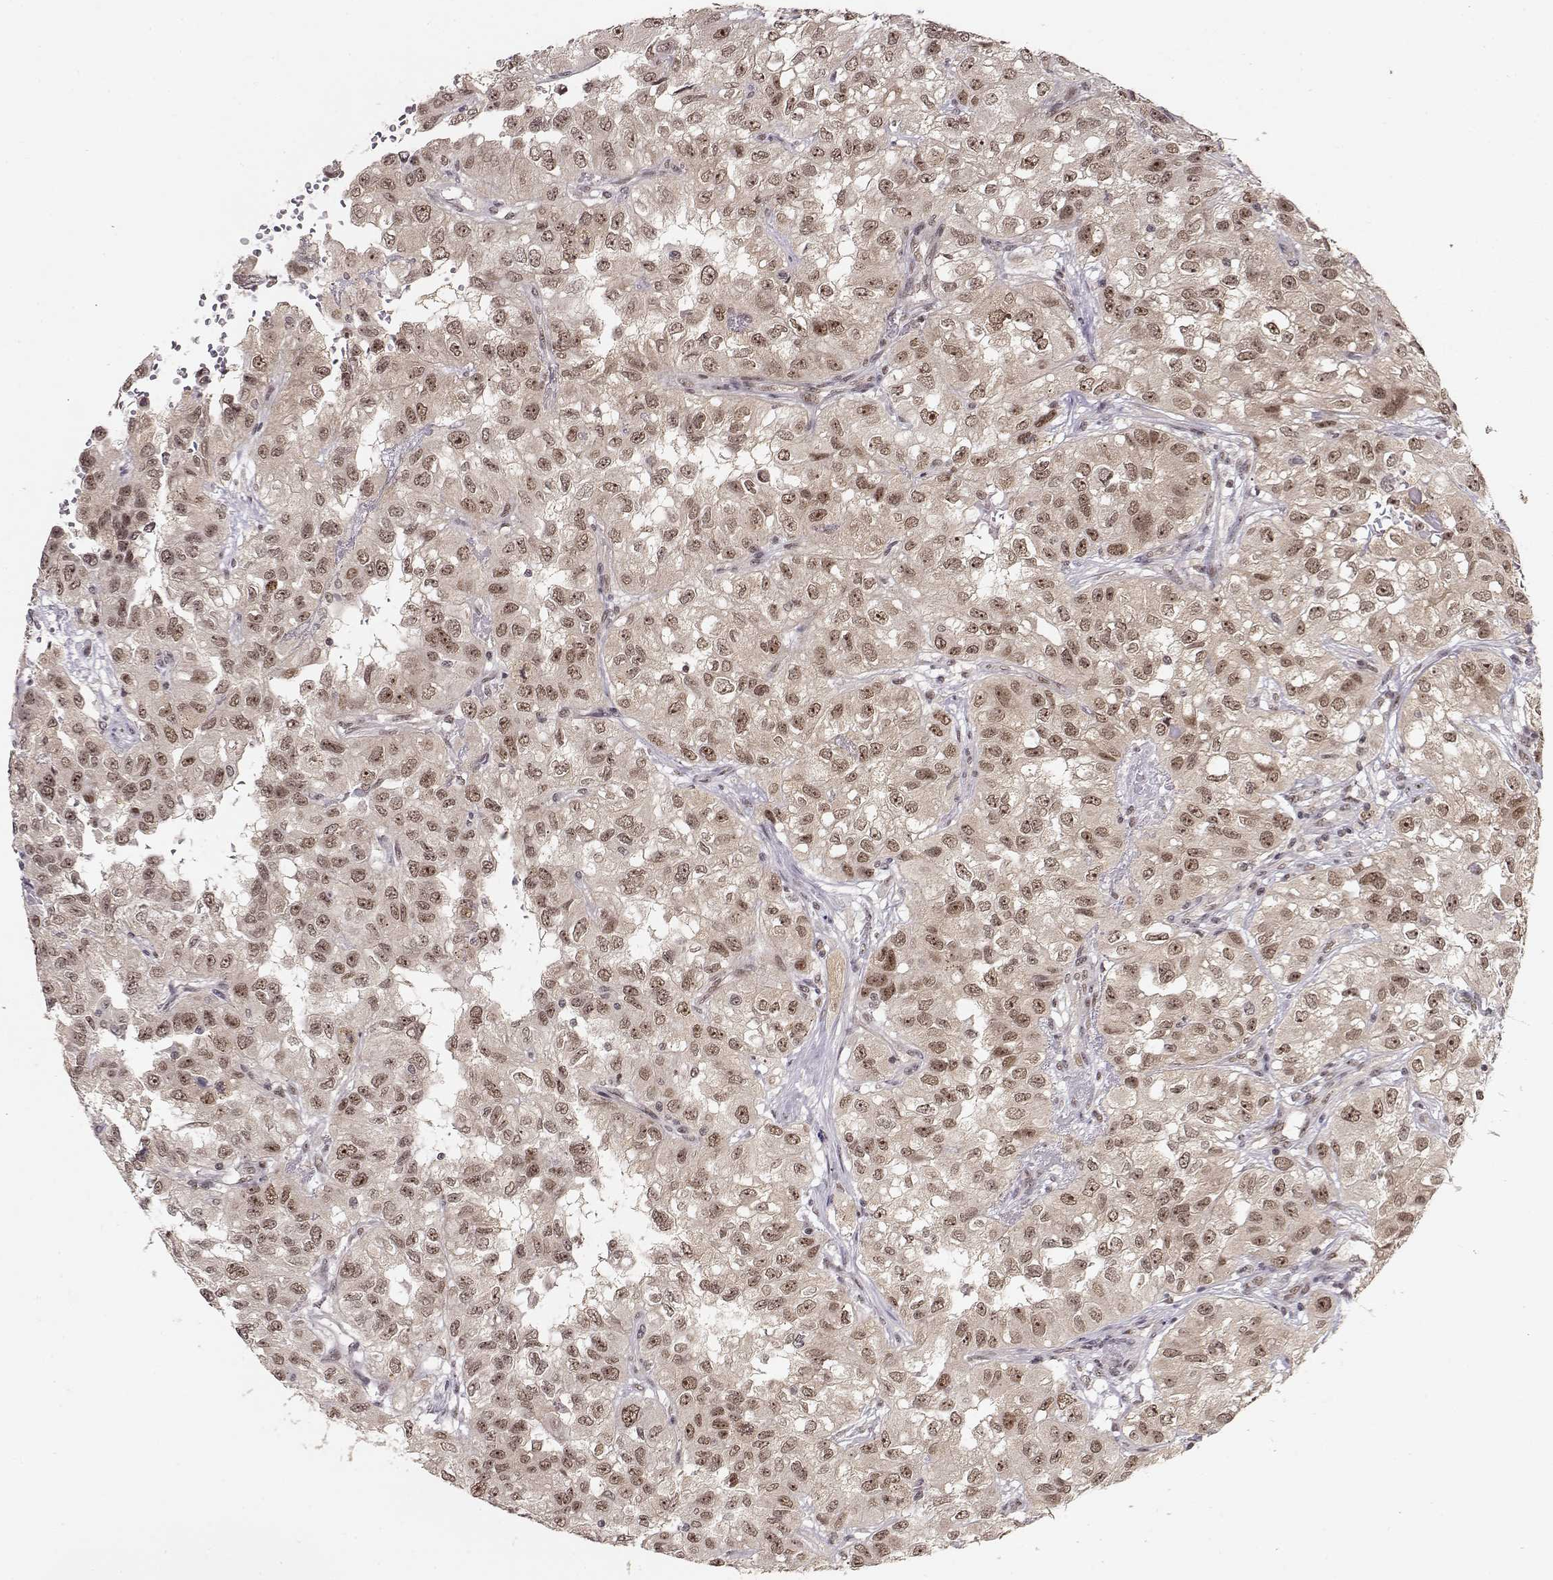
{"staining": {"intensity": "moderate", "quantity": ">75%", "location": "nuclear"}, "tissue": "renal cancer", "cell_type": "Tumor cells", "image_type": "cancer", "snomed": [{"axis": "morphology", "description": "Adenocarcinoma, NOS"}, {"axis": "topography", "description": "Kidney"}], "caption": "Protein staining of renal adenocarcinoma tissue displays moderate nuclear positivity in approximately >75% of tumor cells.", "gene": "CSNK2A1", "patient": {"sex": "male", "age": 64}}